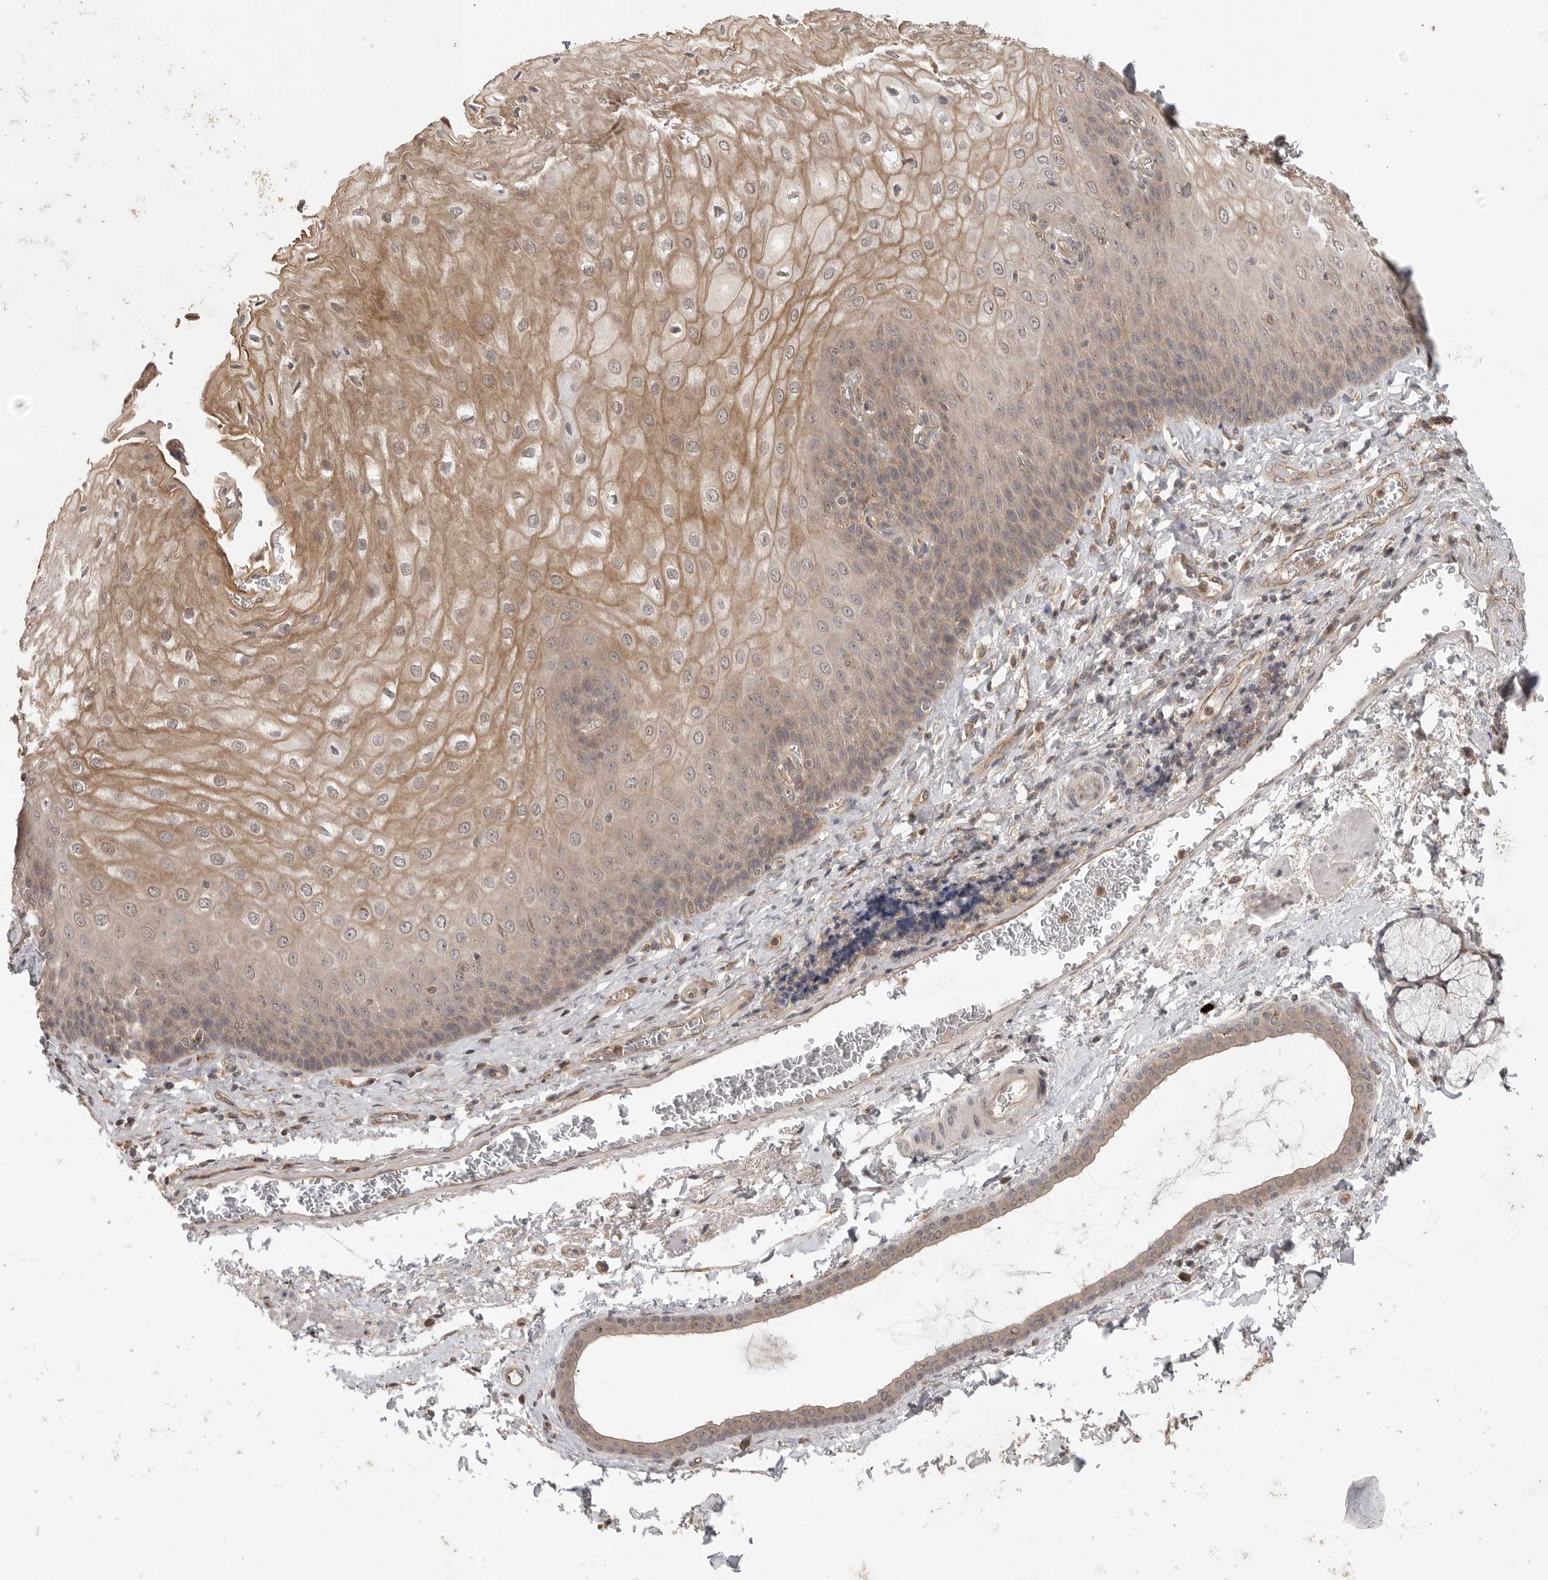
{"staining": {"intensity": "moderate", "quantity": ">75%", "location": "cytoplasmic/membranous,nuclear"}, "tissue": "esophagus", "cell_type": "Squamous epithelial cells", "image_type": "normal", "snomed": [{"axis": "morphology", "description": "Normal tissue, NOS"}, {"axis": "topography", "description": "Esophagus"}], "caption": "Immunohistochemistry (IHC) image of benign esophagus stained for a protein (brown), which exhibits medium levels of moderate cytoplasmic/membranous,nuclear positivity in about >75% of squamous epithelial cells.", "gene": "ZNF232", "patient": {"sex": "male", "age": 54}}